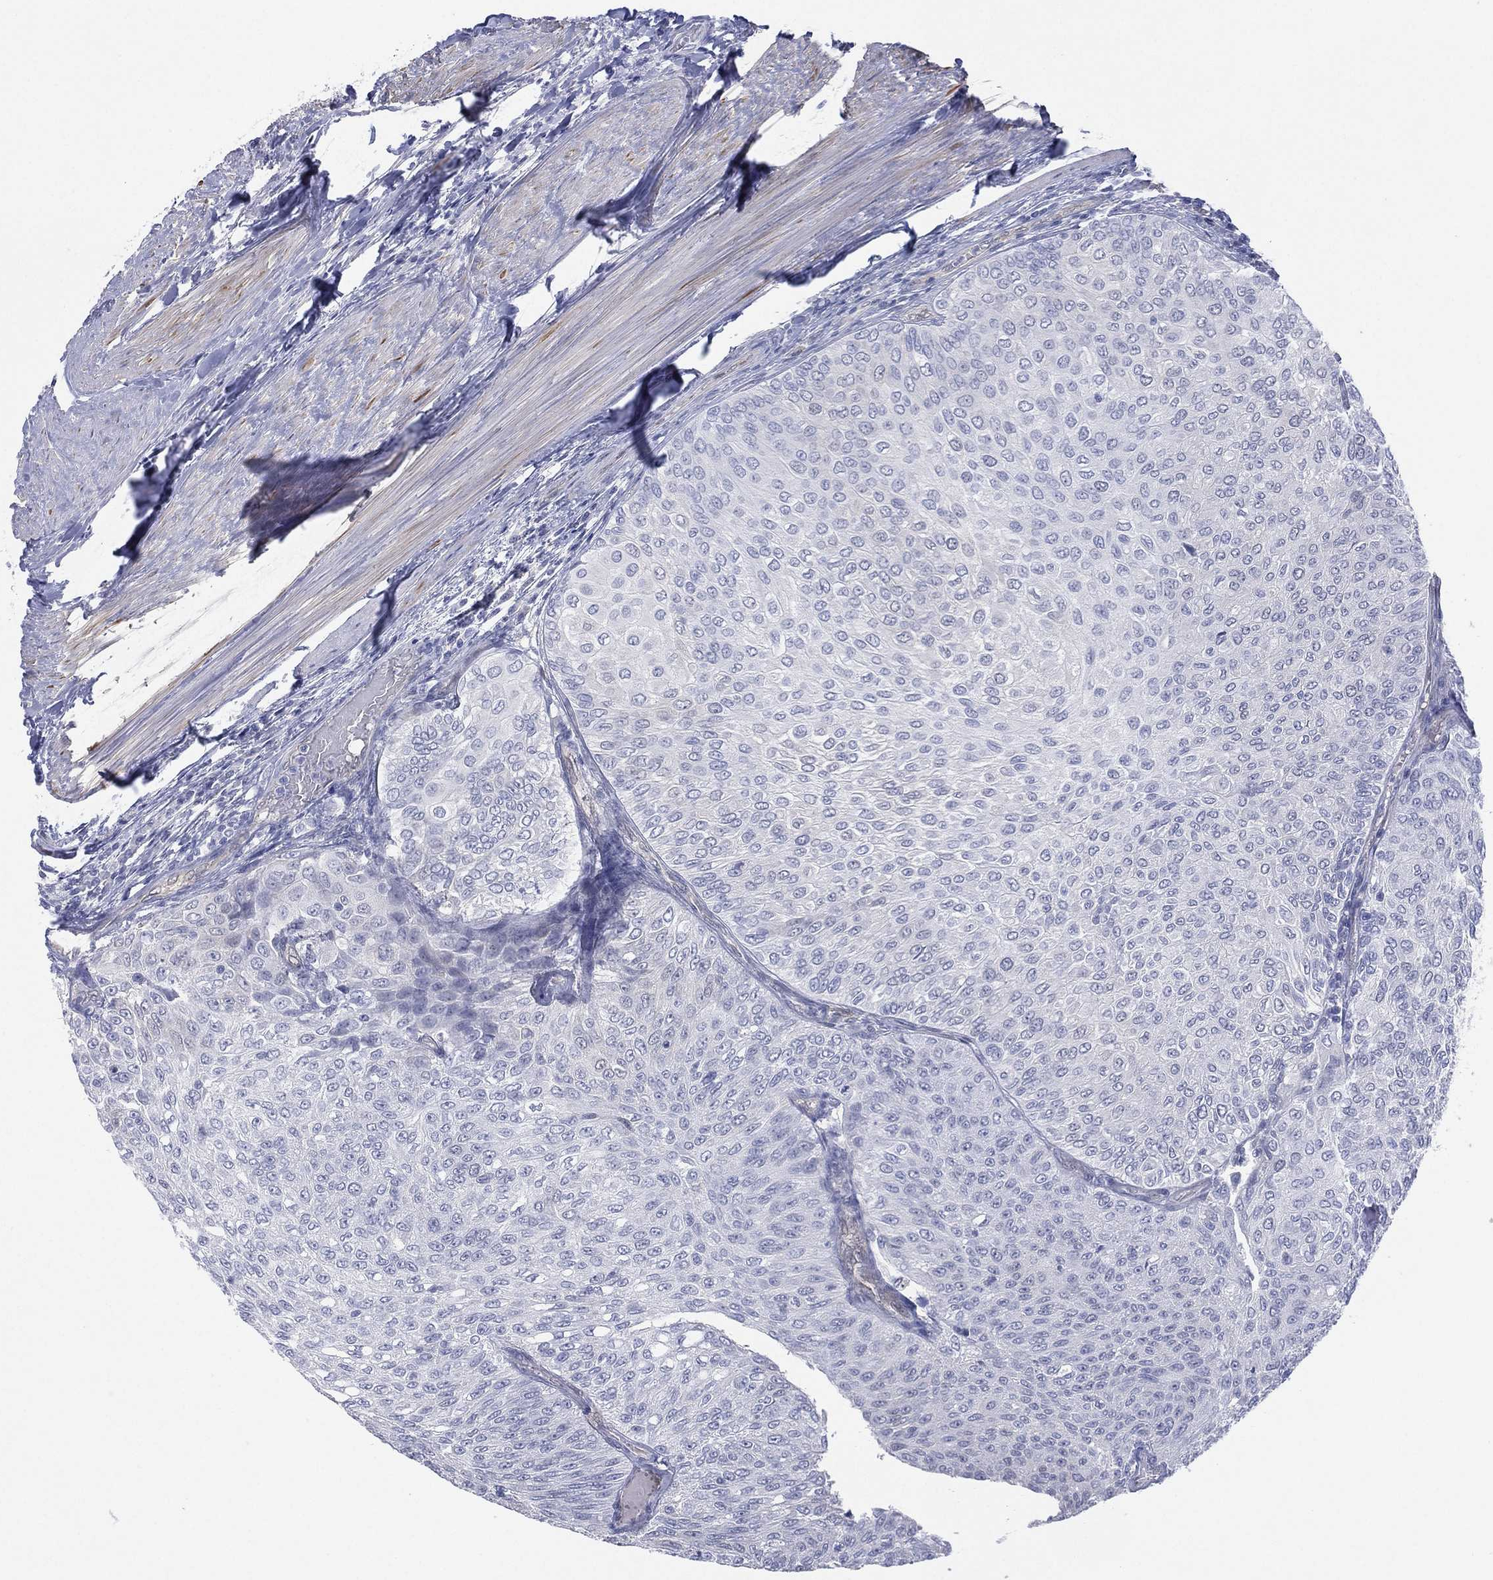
{"staining": {"intensity": "negative", "quantity": "none", "location": "none"}, "tissue": "urothelial cancer", "cell_type": "Tumor cells", "image_type": "cancer", "snomed": [{"axis": "morphology", "description": "Urothelial carcinoma, Low grade"}, {"axis": "topography", "description": "Ureter, NOS"}, {"axis": "topography", "description": "Urinary bladder"}], "caption": "Immunohistochemical staining of low-grade urothelial carcinoma demonstrates no significant positivity in tumor cells.", "gene": "DDAH1", "patient": {"sex": "male", "age": 78}}